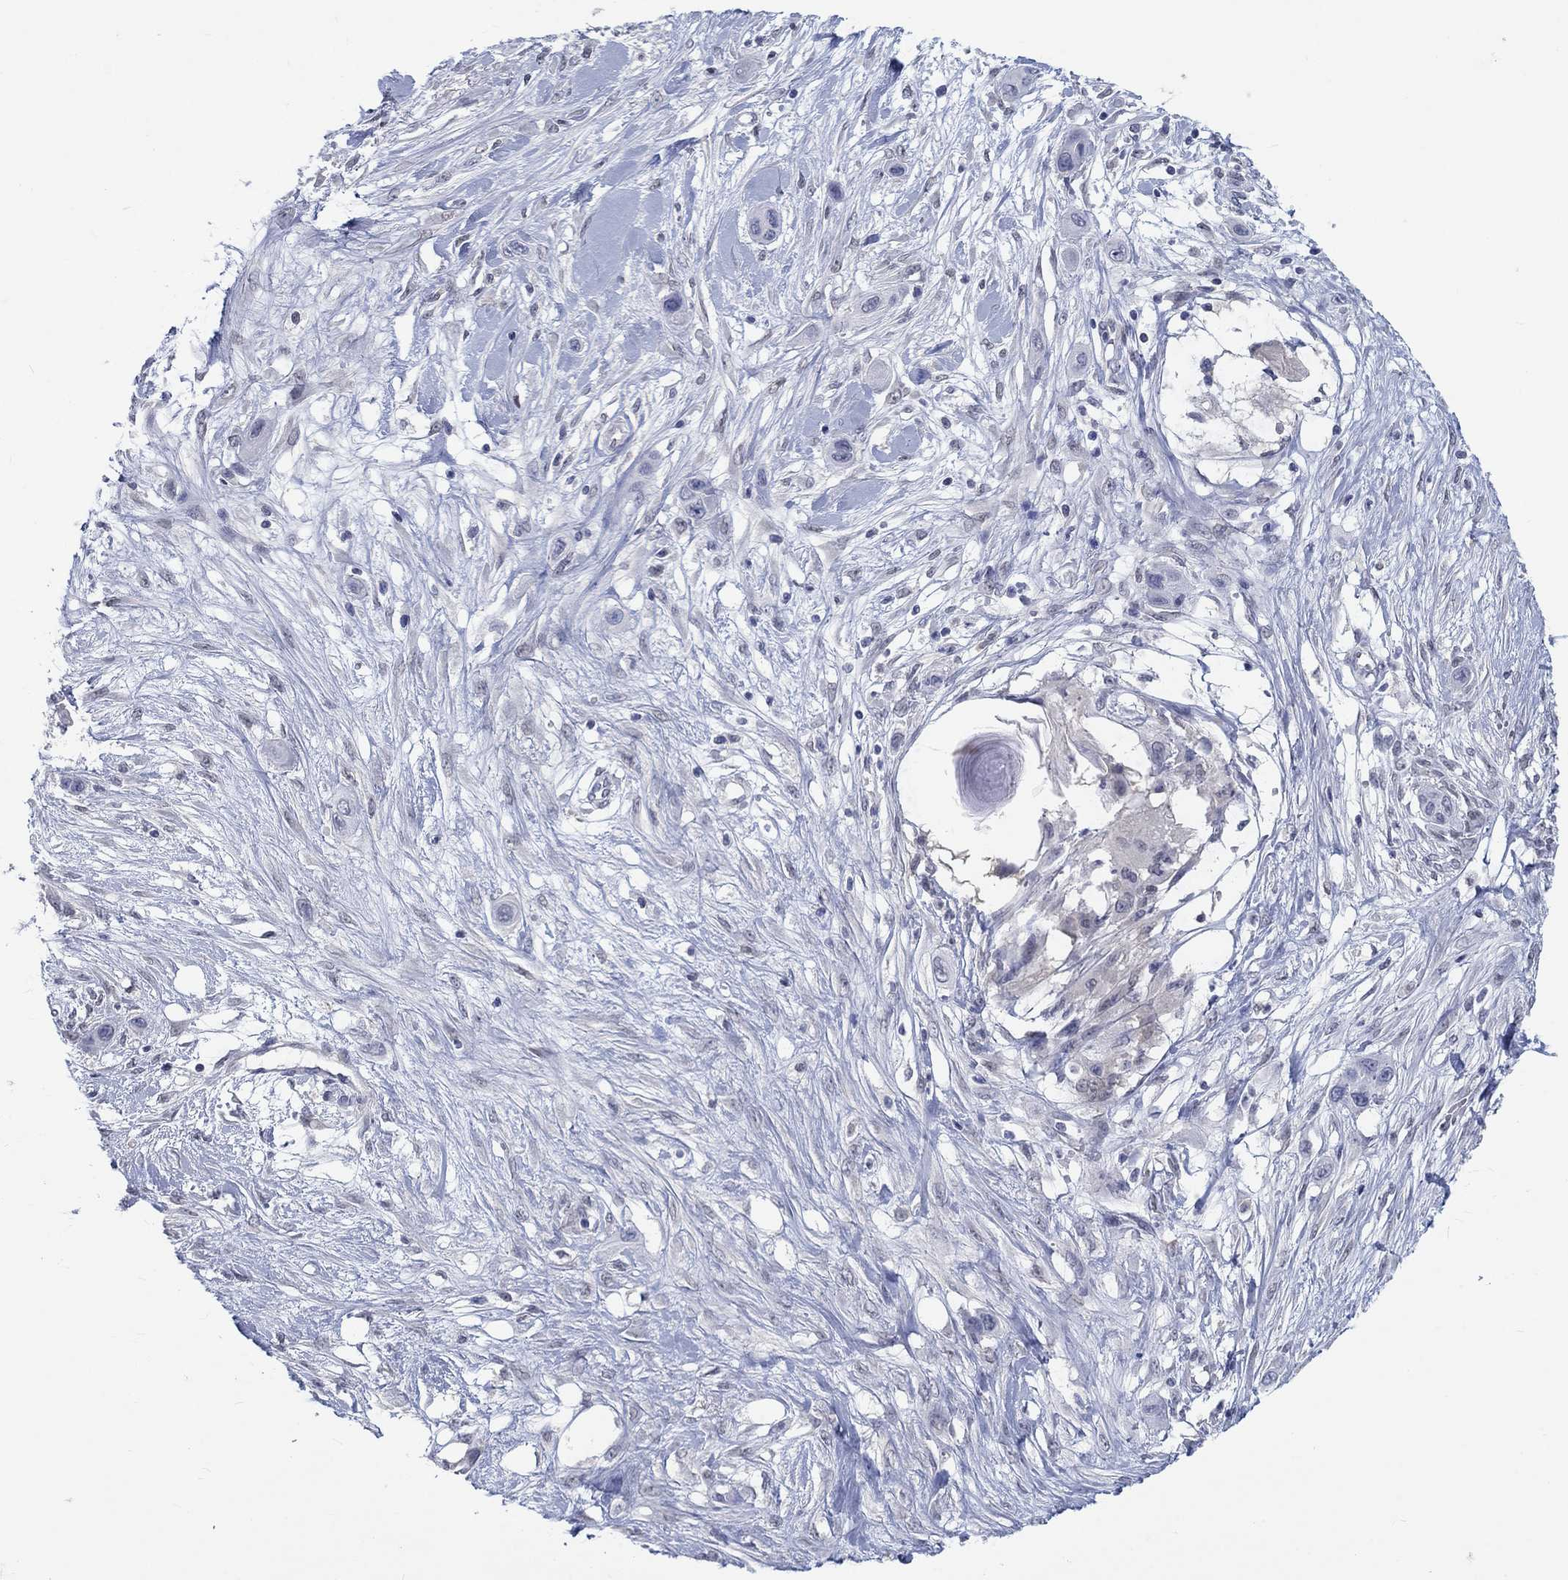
{"staining": {"intensity": "negative", "quantity": "none", "location": "none"}, "tissue": "skin cancer", "cell_type": "Tumor cells", "image_type": "cancer", "snomed": [{"axis": "morphology", "description": "Squamous cell carcinoma, NOS"}, {"axis": "topography", "description": "Skin"}], "caption": "The immunohistochemistry histopathology image has no significant staining in tumor cells of skin cancer (squamous cell carcinoma) tissue.", "gene": "EGFLAM", "patient": {"sex": "male", "age": 79}}